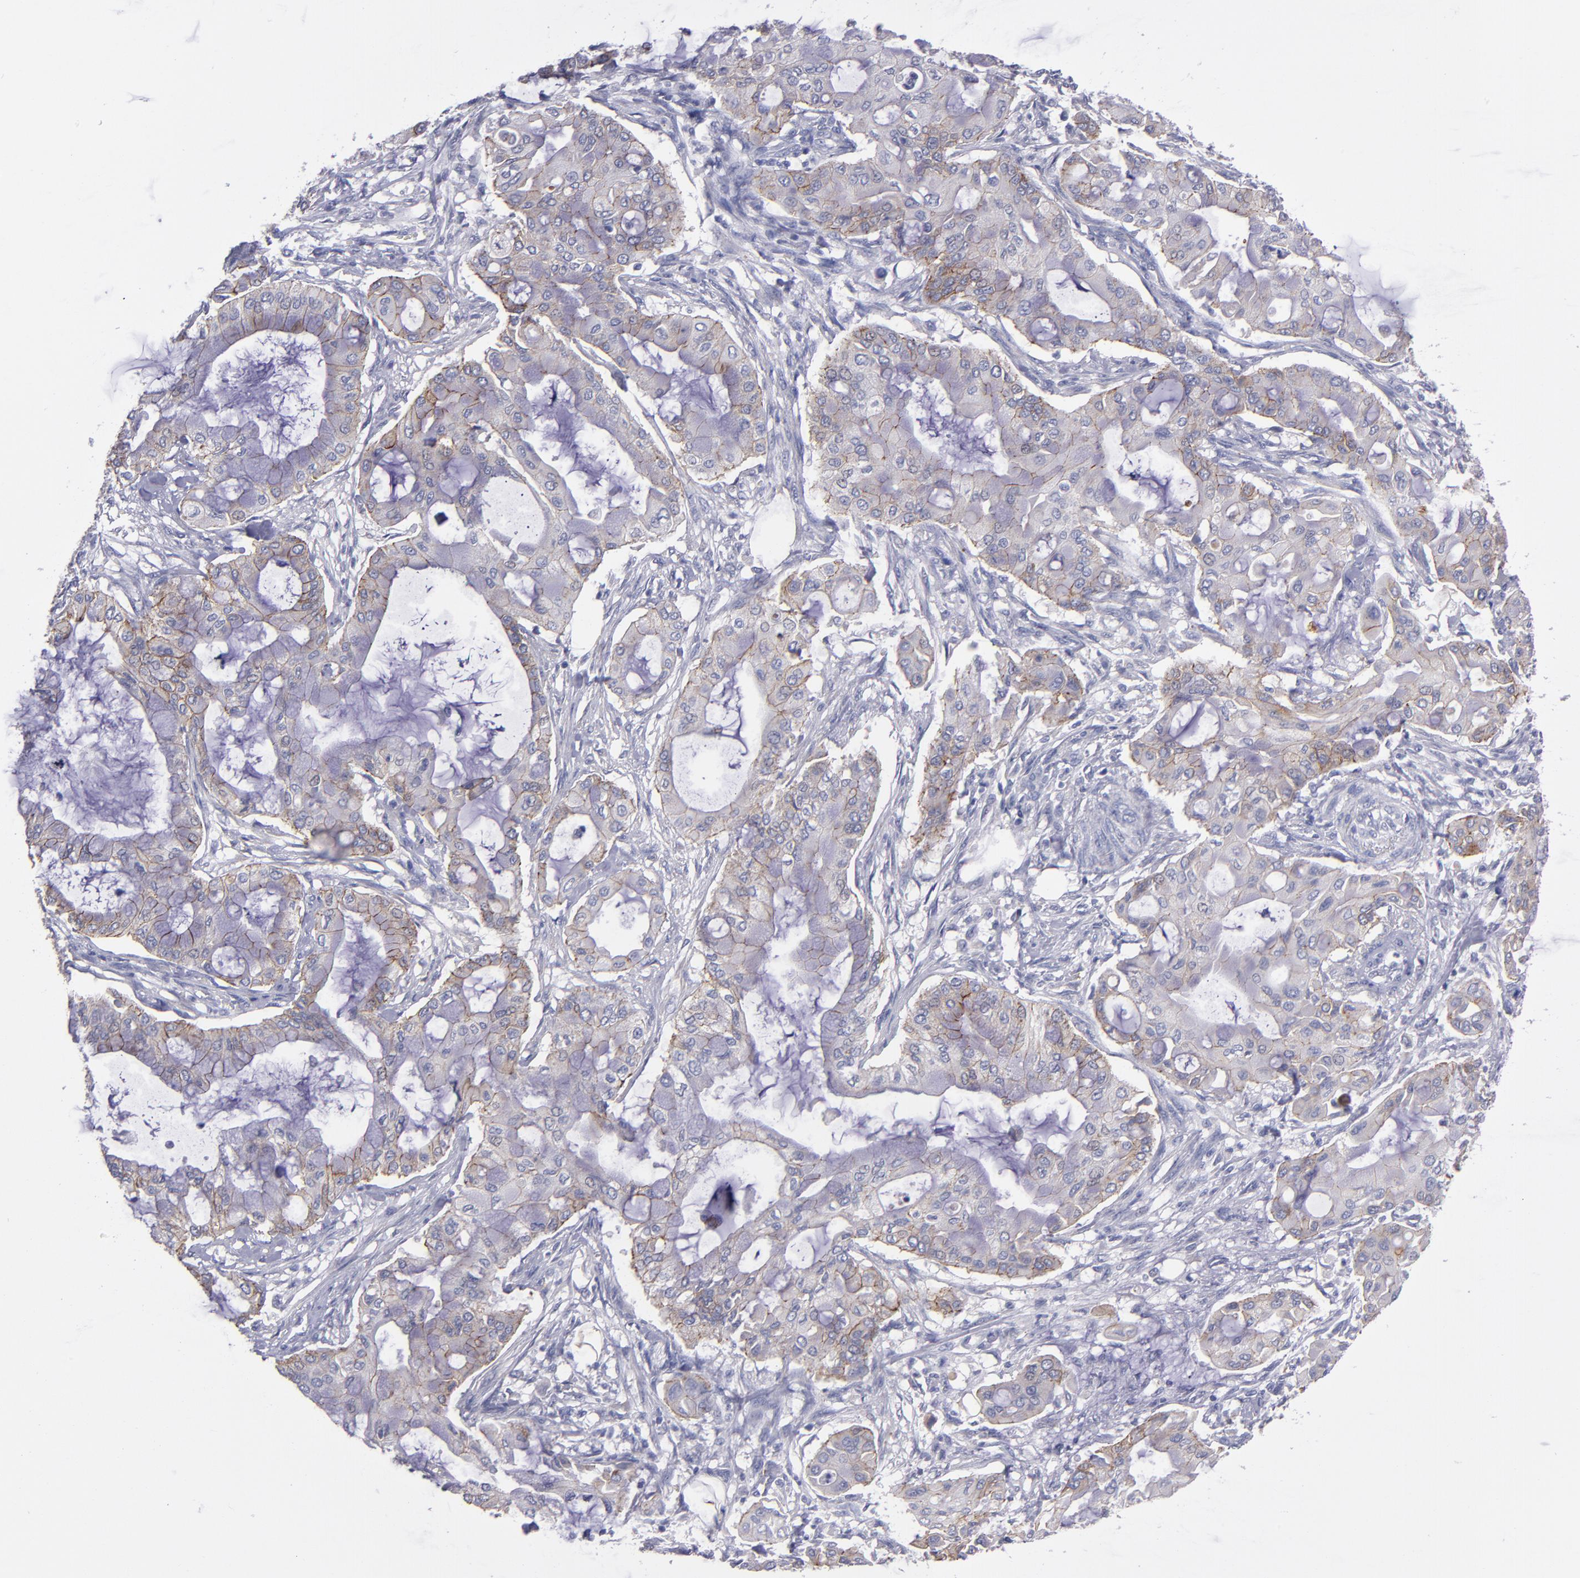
{"staining": {"intensity": "moderate", "quantity": ">75%", "location": "cytoplasmic/membranous"}, "tissue": "pancreatic cancer", "cell_type": "Tumor cells", "image_type": "cancer", "snomed": [{"axis": "morphology", "description": "Adenocarcinoma, NOS"}, {"axis": "morphology", "description": "Adenocarcinoma, metastatic, NOS"}, {"axis": "topography", "description": "Lymph node"}, {"axis": "topography", "description": "Pancreas"}, {"axis": "topography", "description": "Duodenum"}], "caption": "DAB (3,3'-diaminobenzidine) immunohistochemical staining of pancreatic metastatic adenocarcinoma reveals moderate cytoplasmic/membranous protein staining in approximately >75% of tumor cells.", "gene": "CDH3", "patient": {"sex": "female", "age": 64}}